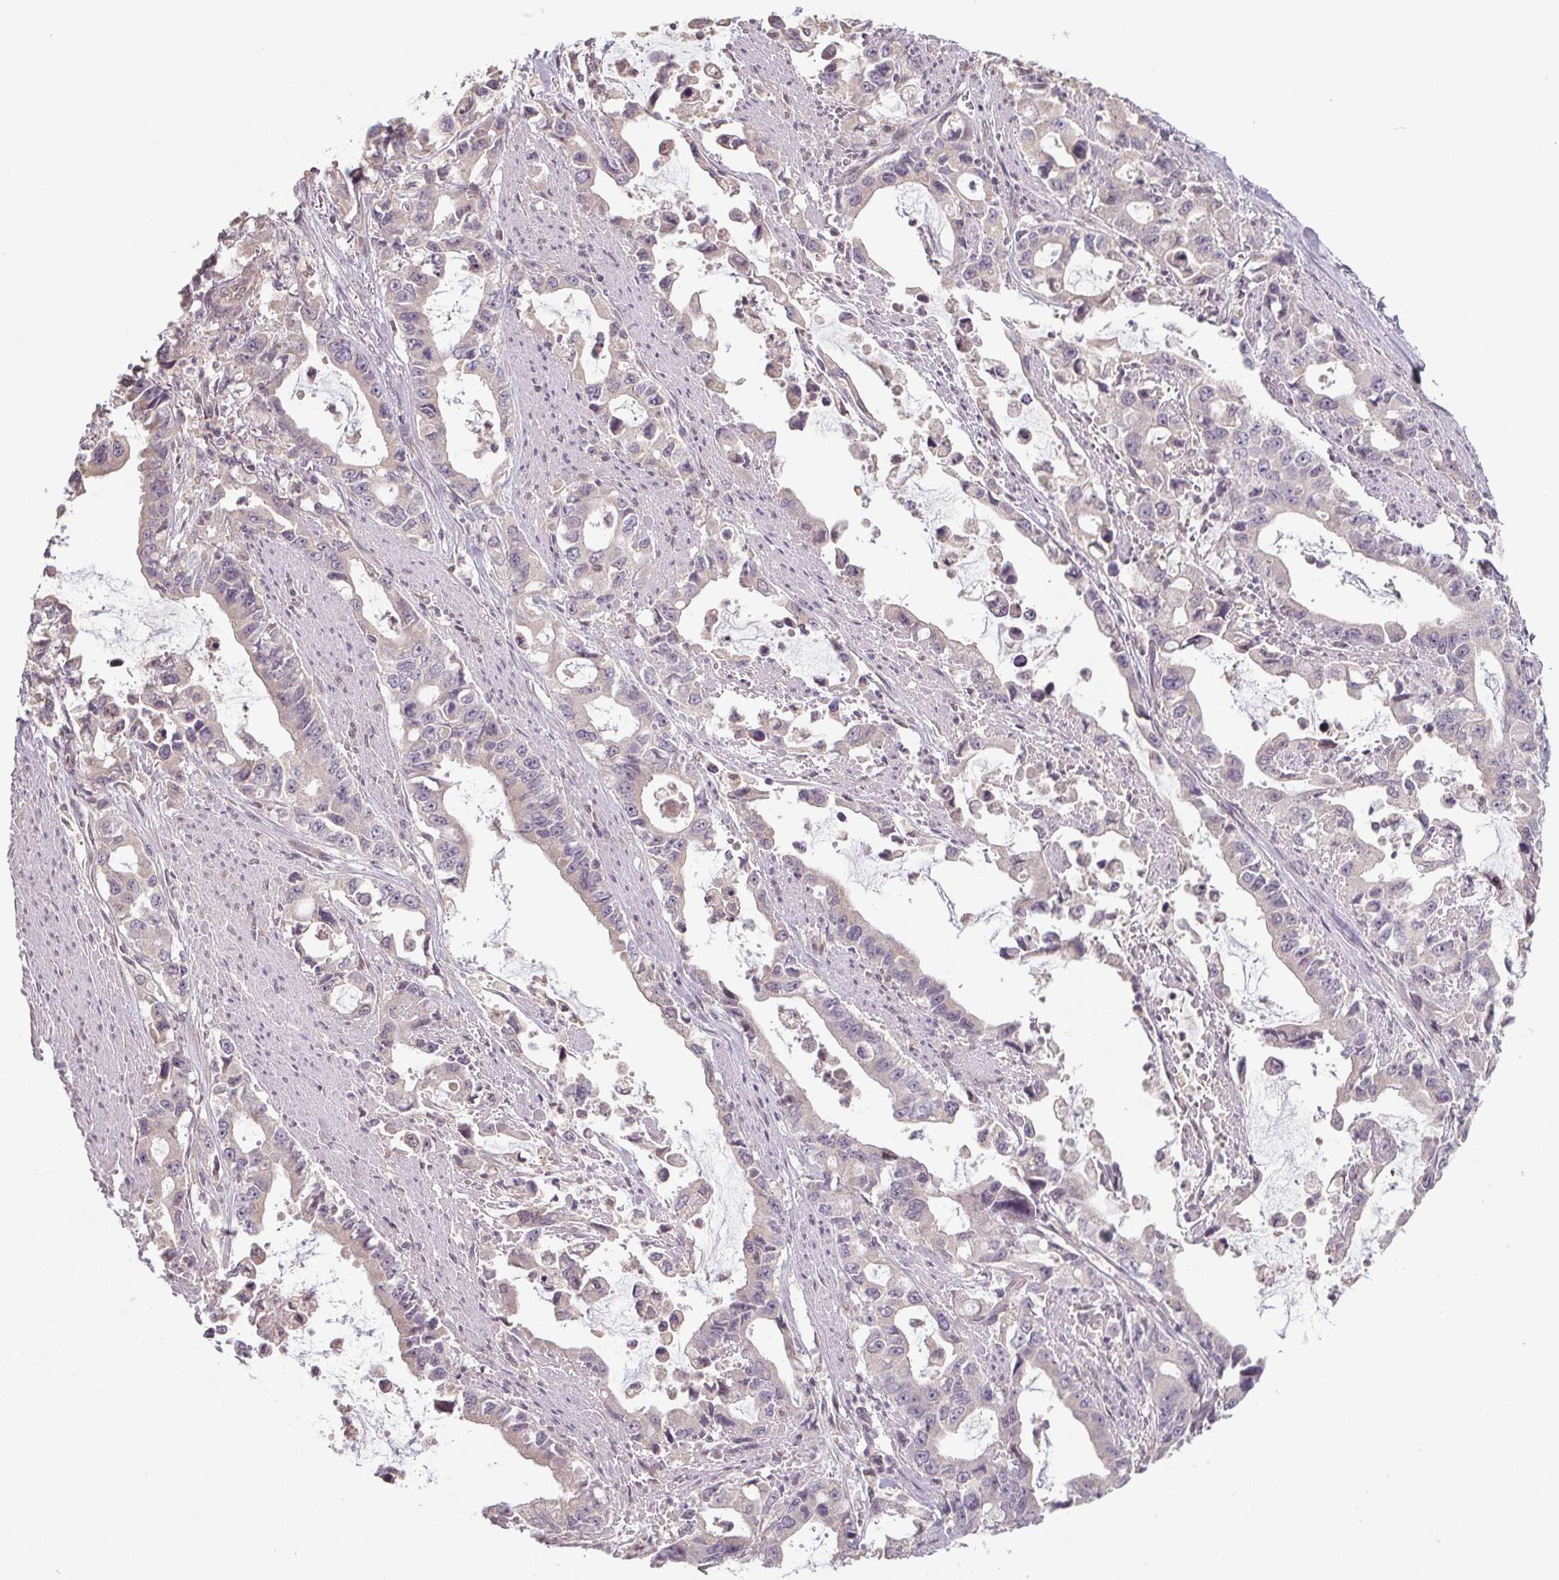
{"staining": {"intensity": "negative", "quantity": "none", "location": "none"}, "tissue": "stomach cancer", "cell_type": "Tumor cells", "image_type": "cancer", "snomed": [{"axis": "morphology", "description": "Adenocarcinoma, NOS"}, {"axis": "topography", "description": "Stomach, upper"}], "caption": "A micrograph of human stomach cancer (adenocarcinoma) is negative for staining in tumor cells.", "gene": "SLC26A2", "patient": {"sex": "male", "age": 85}}